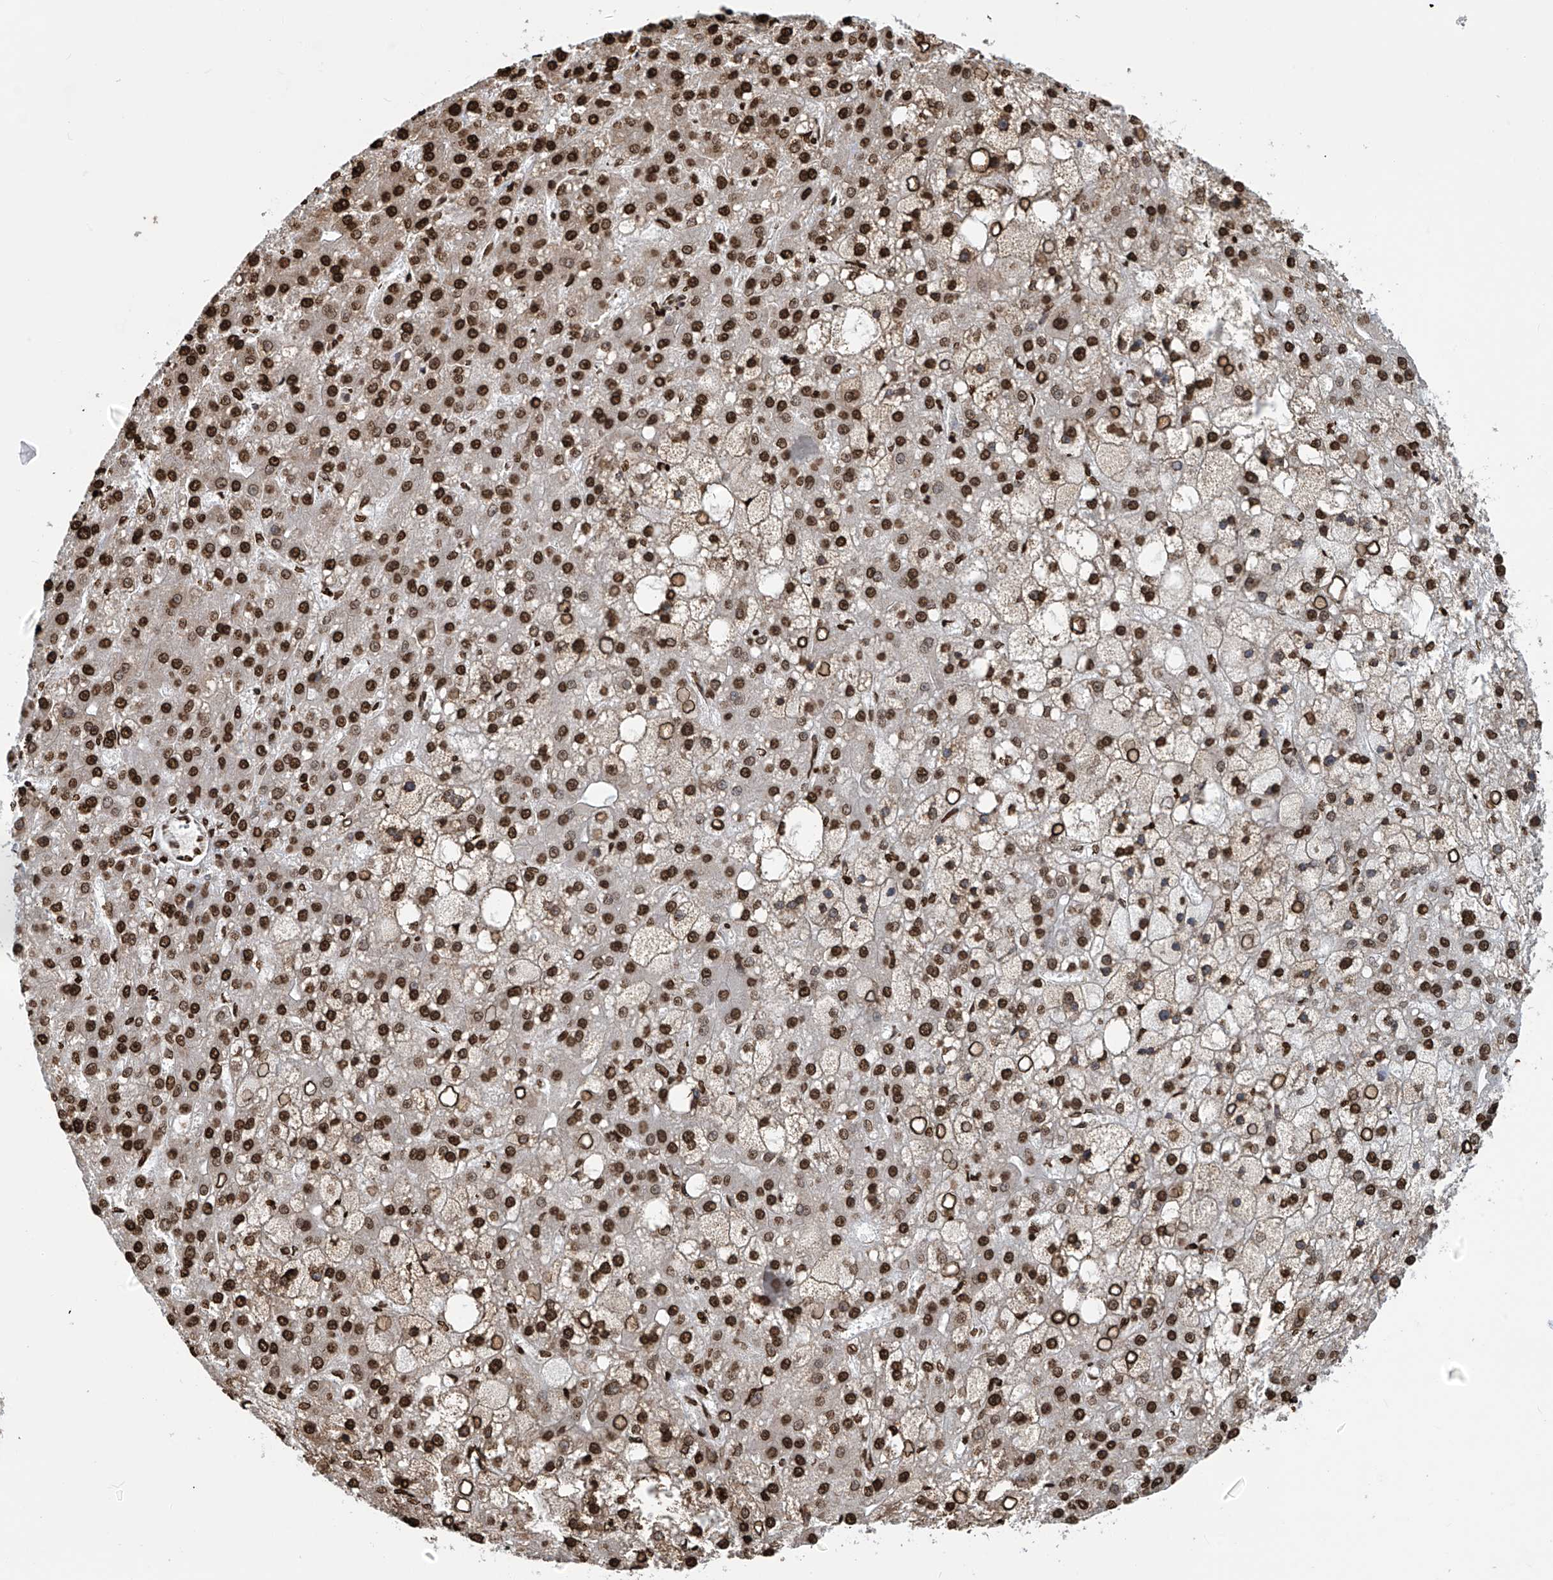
{"staining": {"intensity": "strong", "quantity": ">75%", "location": "nuclear"}, "tissue": "liver cancer", "cell_type": "Tumor cells", "image_type": "cancer", "snomed": [{"axis": "morphology", "description": "Carcinoma, Hepatocellular, NOS"}, {"axis": "topography", "description": "Liver"}], "caption": "Immunohistochemistry (IHC) of hepatocellular carcinoma (liver) displays high levels of strong nuclear expression in about >75% of tumor cells. (brown staining indicates protein expression, while blue staining denotes nuclei).", "gene": "DPPA2", "patient": {"sex": "male", "age": 67}}